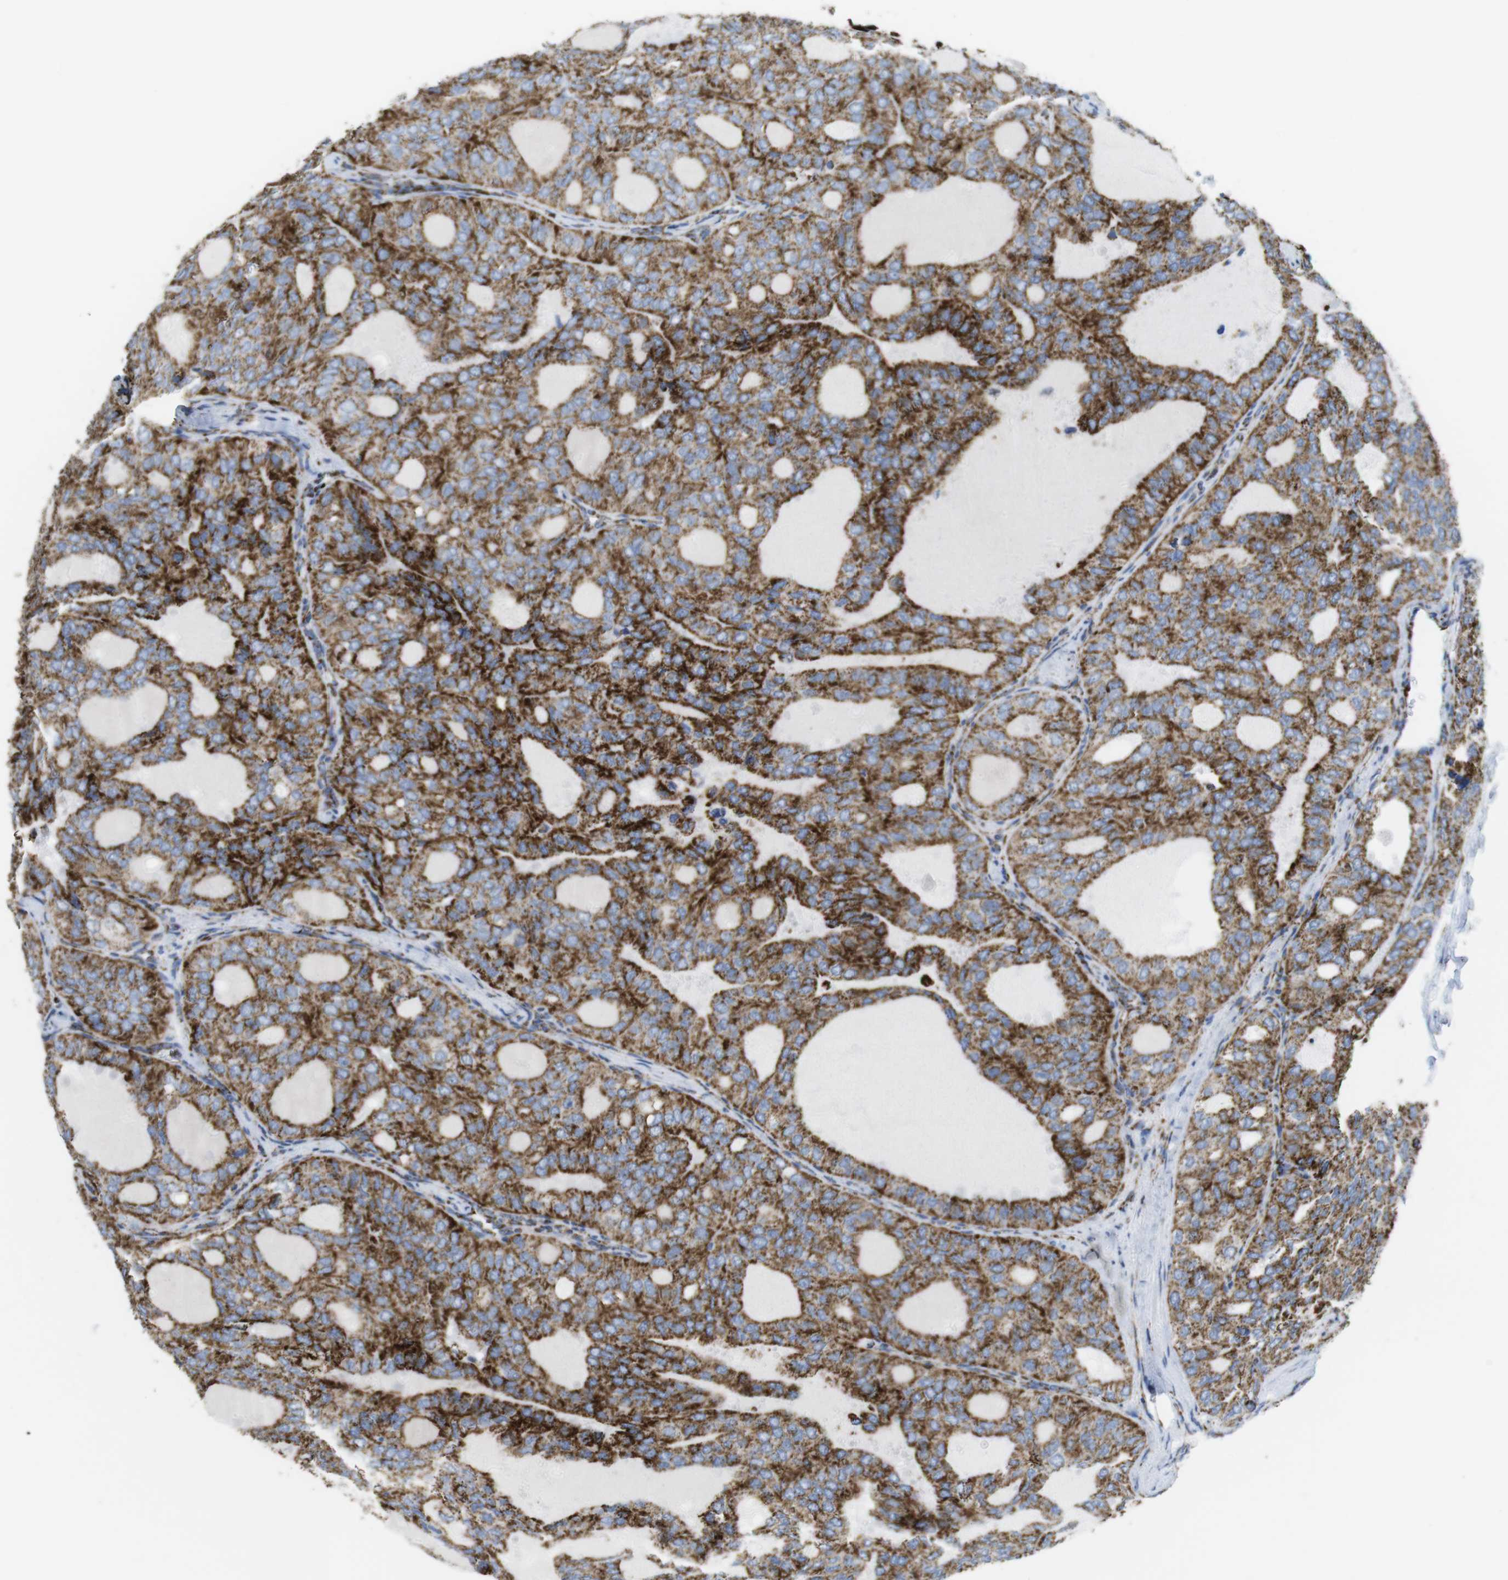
{"staining": {"intensity": "moderate", "quantity": ">75%", "location": "cytoplasmic/membranous"}, "tissue": "thyroid cancer", "cell_type": "Tumor cells", "image_type": "cancer", "snomed": [{"axis": "morphology", "description": "Follicular adenoma carcinoma, NOS"}, {"axis": "topography", "description": "Thyroid gland"}], "caption": "Tumor cells reveal medium levels of moderate cytoplasmic/membranous staining in approximately >75% of cells in thyroid cancer (follicular adenoma carcinoma).", "gene": "ATP5PO", "patient": {"sex": "male", "age": 75}}